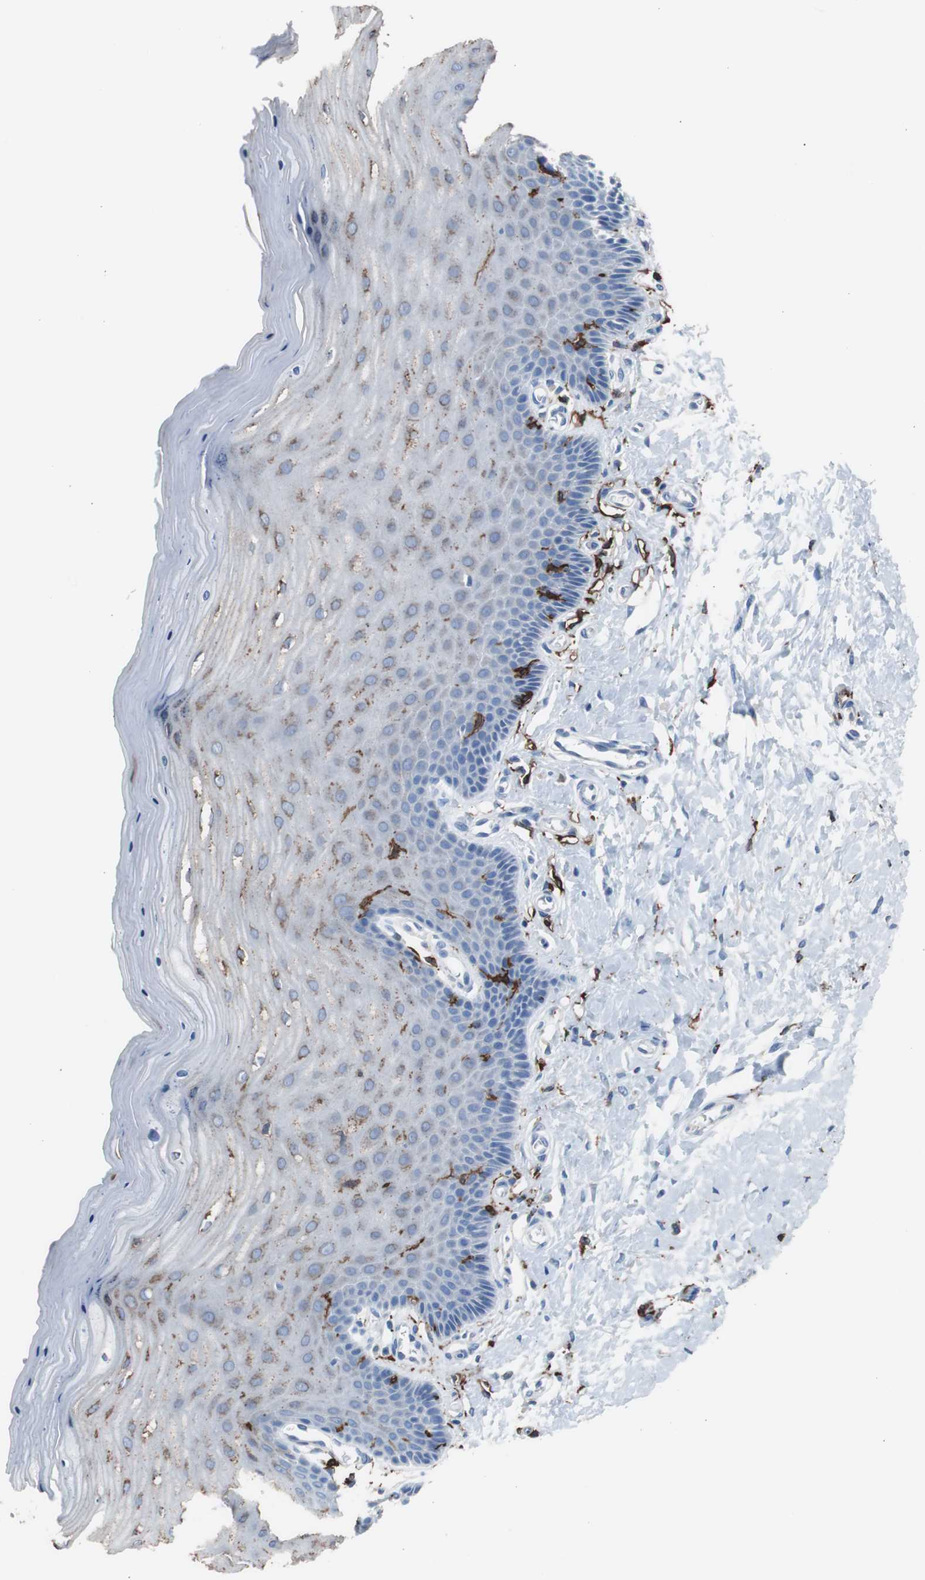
{"staining": {"intensity": "negative", "quantity": "none", "location": "none"}, "tissue": "cervix", "cell_type": "Glandular cells", "image_type": "normal", "snomed": [{"axis": "morphology", "description": "Normal tissue, NOS"}, {"axis": "topography", "description": "Cervix"}], "caption": "This is an immunohistochemistry (IHC) photomicrograph of normal human cervix. There is no staining in glandular cells.", "gene": "FCGR2B", "patient": {"sex": "female", "age": 55}}